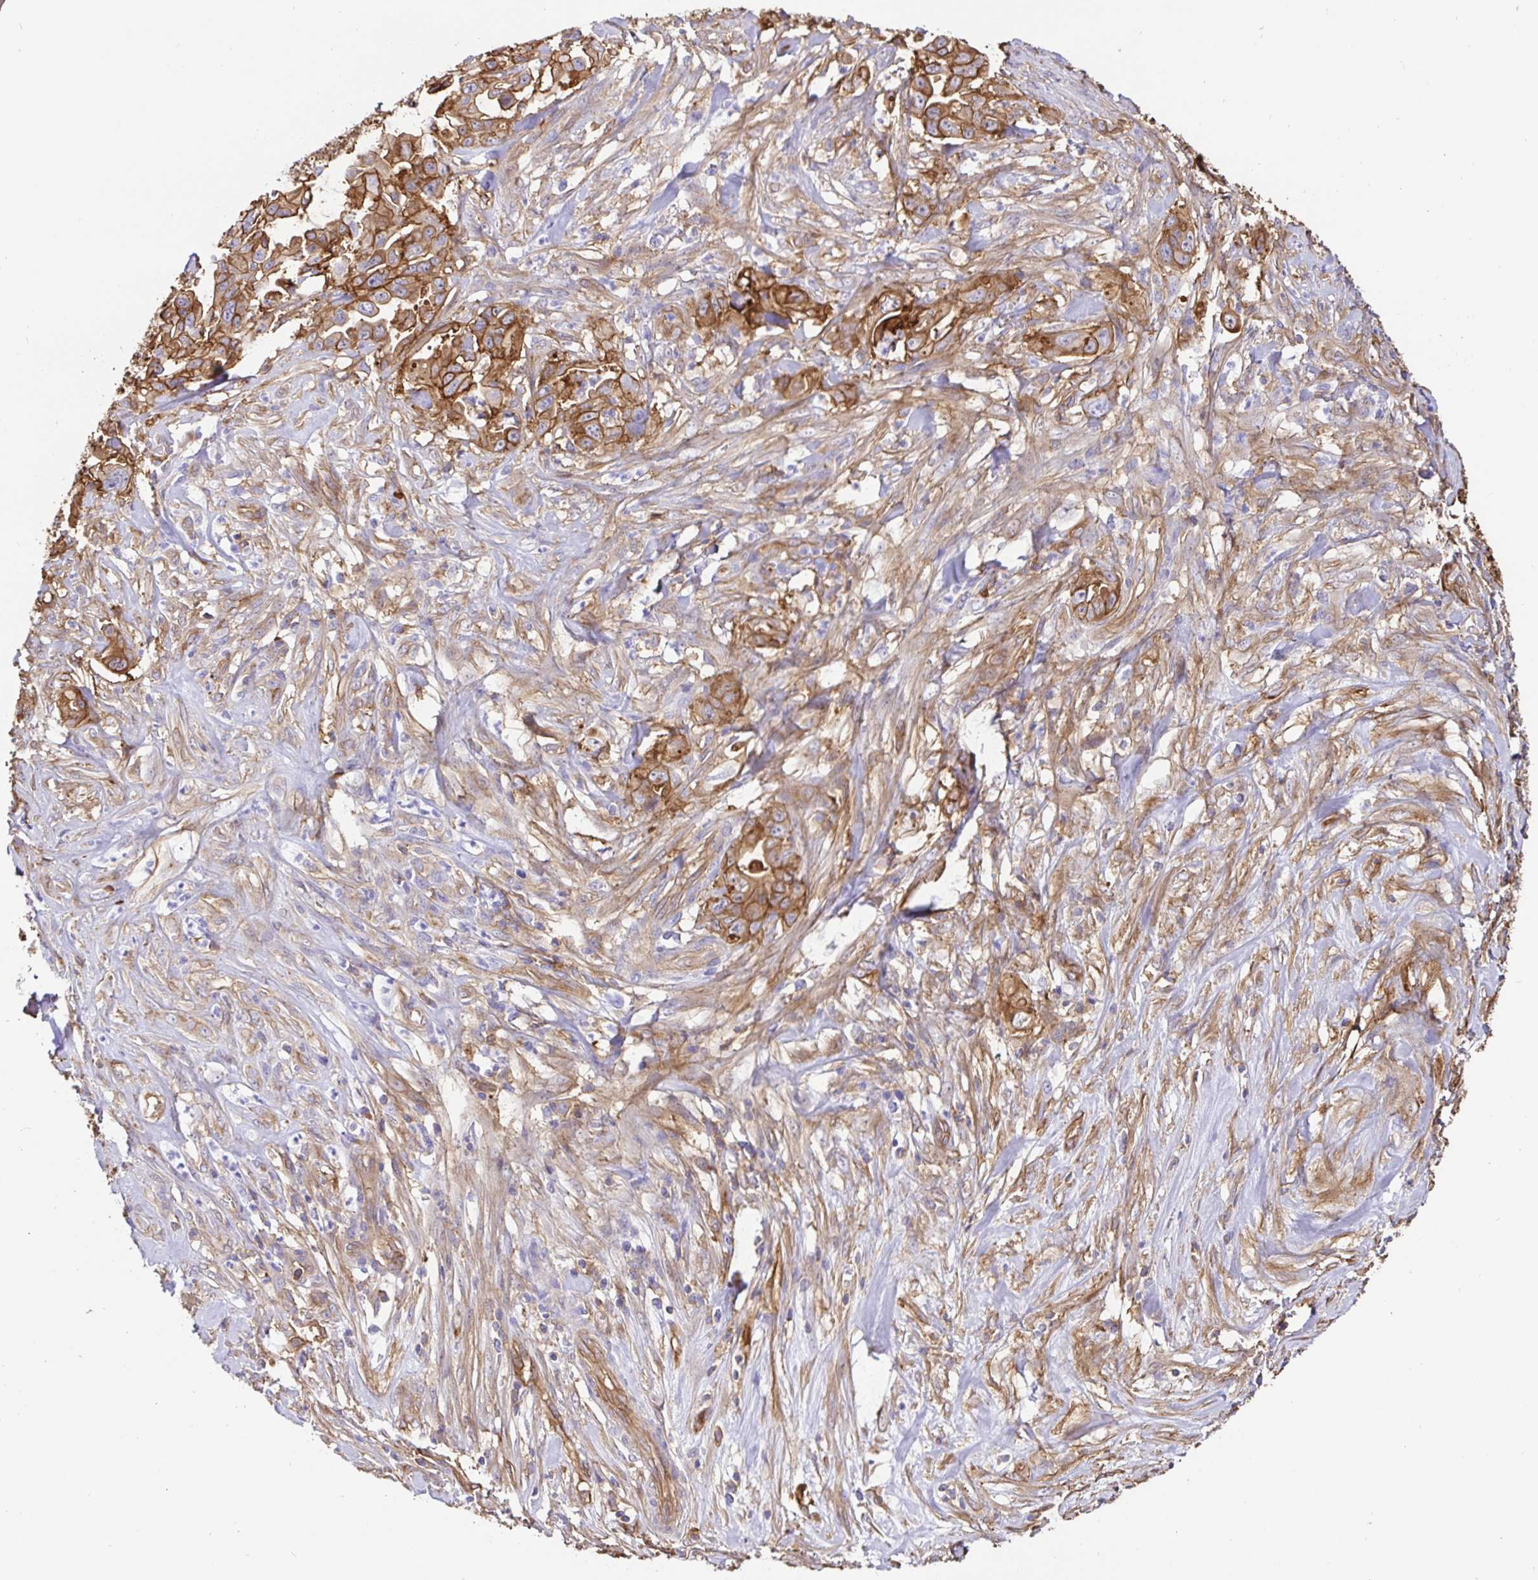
{"staining": {"intensity": "moderate", "quantity": ">75%", "location": "cytoplasmic/membranous"}, "tissue": "pancreatic cancer", "cell_type": "Tumor cells", "image_type": "cancer", "snomed": [{"axis": "morphology", "description": "Adenocarcinoma, NOS"}, {"axis": "topography", "description": "Pancreas"}], "caption": "Brown immunohistochemical staining in human pancreatic cancer (adenocarcinoma) displays moderate cytoplasmic/membranous staining in approximately >75% of tumor cells. Nuclei are stained in blue.", "gene": "ANXA2", "patient": {"sex": "female", "age": 61}}